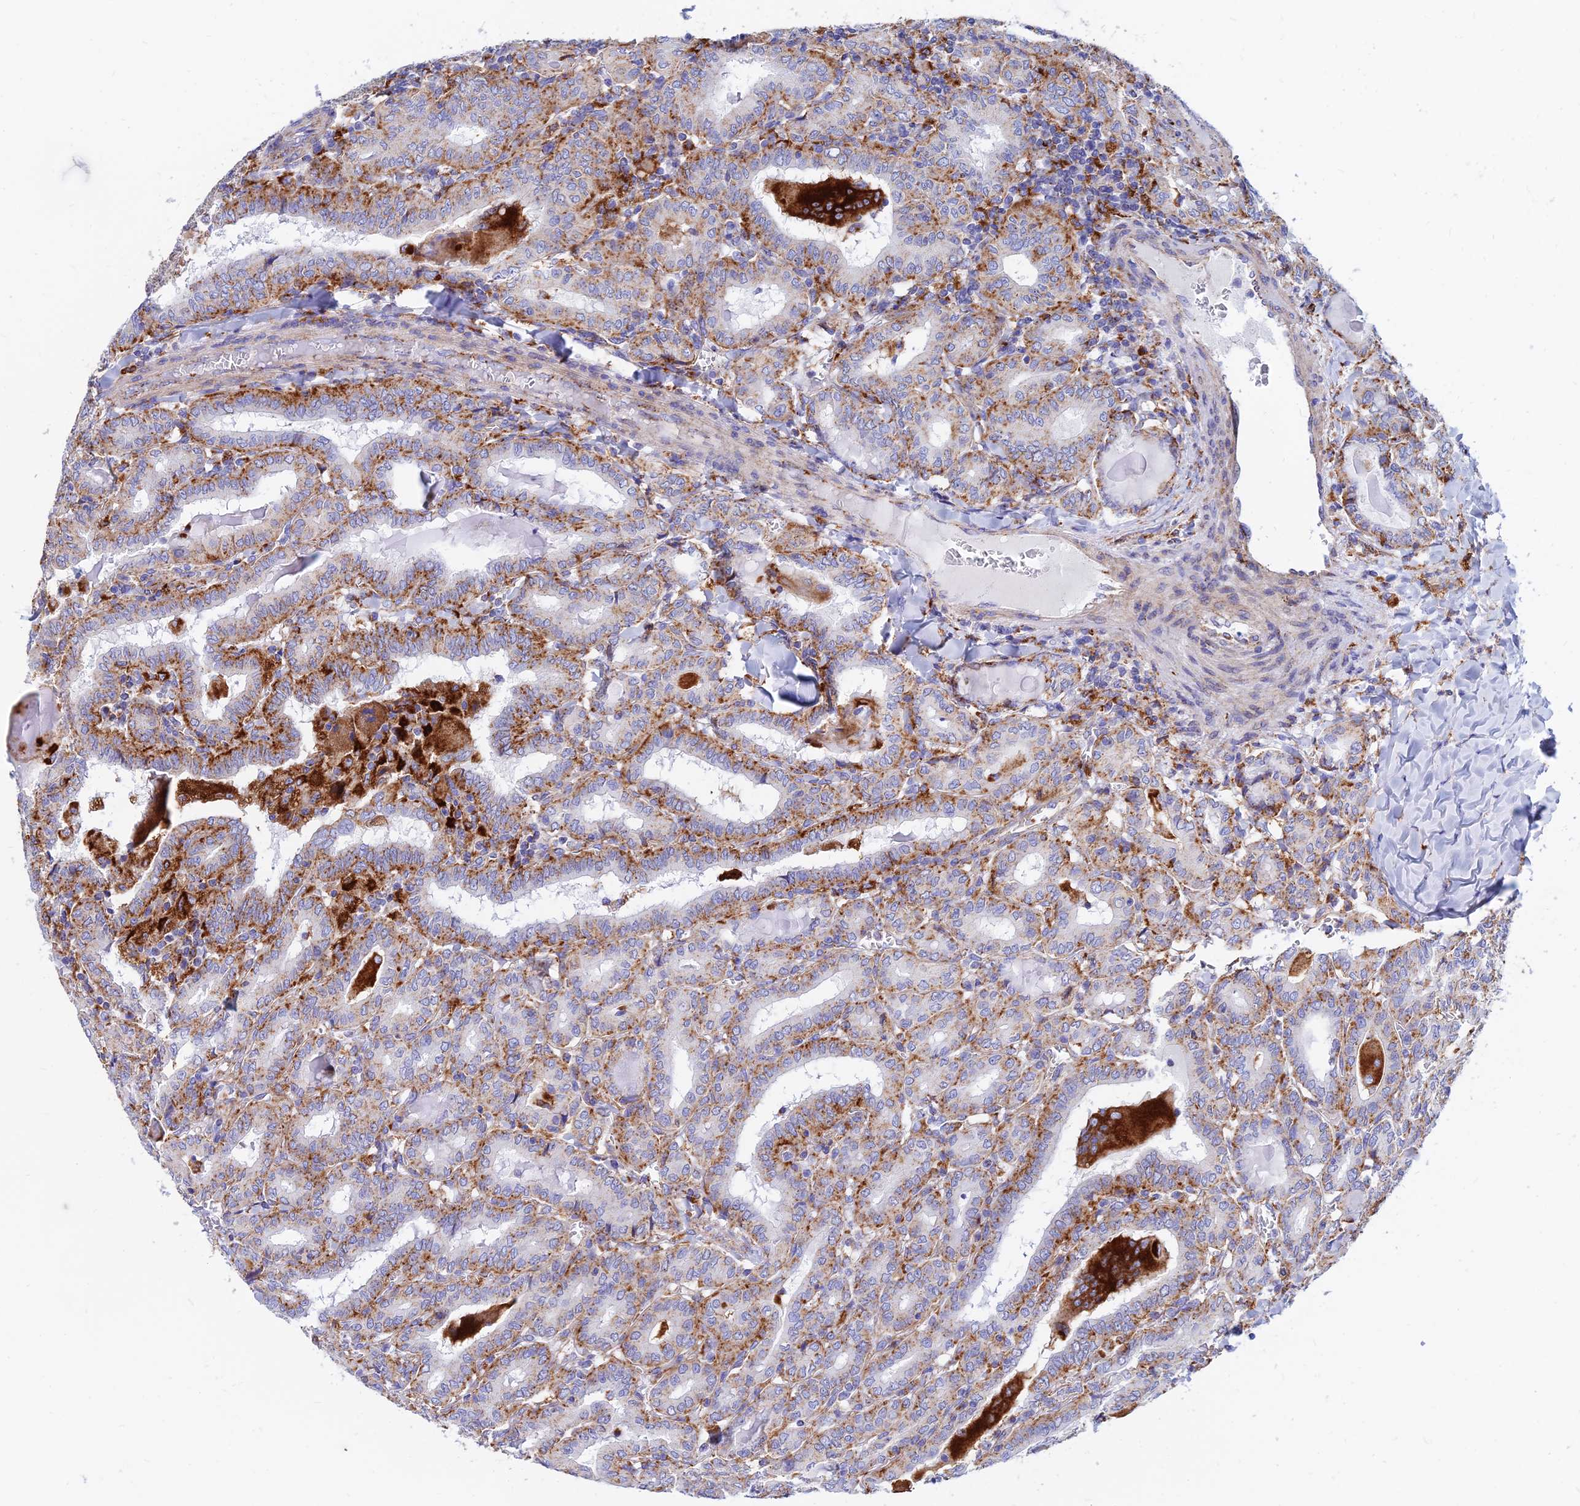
{"staining": {"intensity": "moderate", "quantity": ">75%", "location": "cytoplasmic/membranous"}, "tissue": "thyroid cancer", "cell_type": "Tumor cells", "image_type": "cancer", "snomed": [{"axis": "morphology", "description": "Papillary adenocarcinoma, NOS"}, {"axis": "topography", "description": "Thyroid gland"}], "caption": "Moderate cytoplasmic/membranous protein expression is present in about >75% of tumor cells in thyroid cancer.", "gene": "SPNS1", "patient": {"sex": "female", "age": 72}}